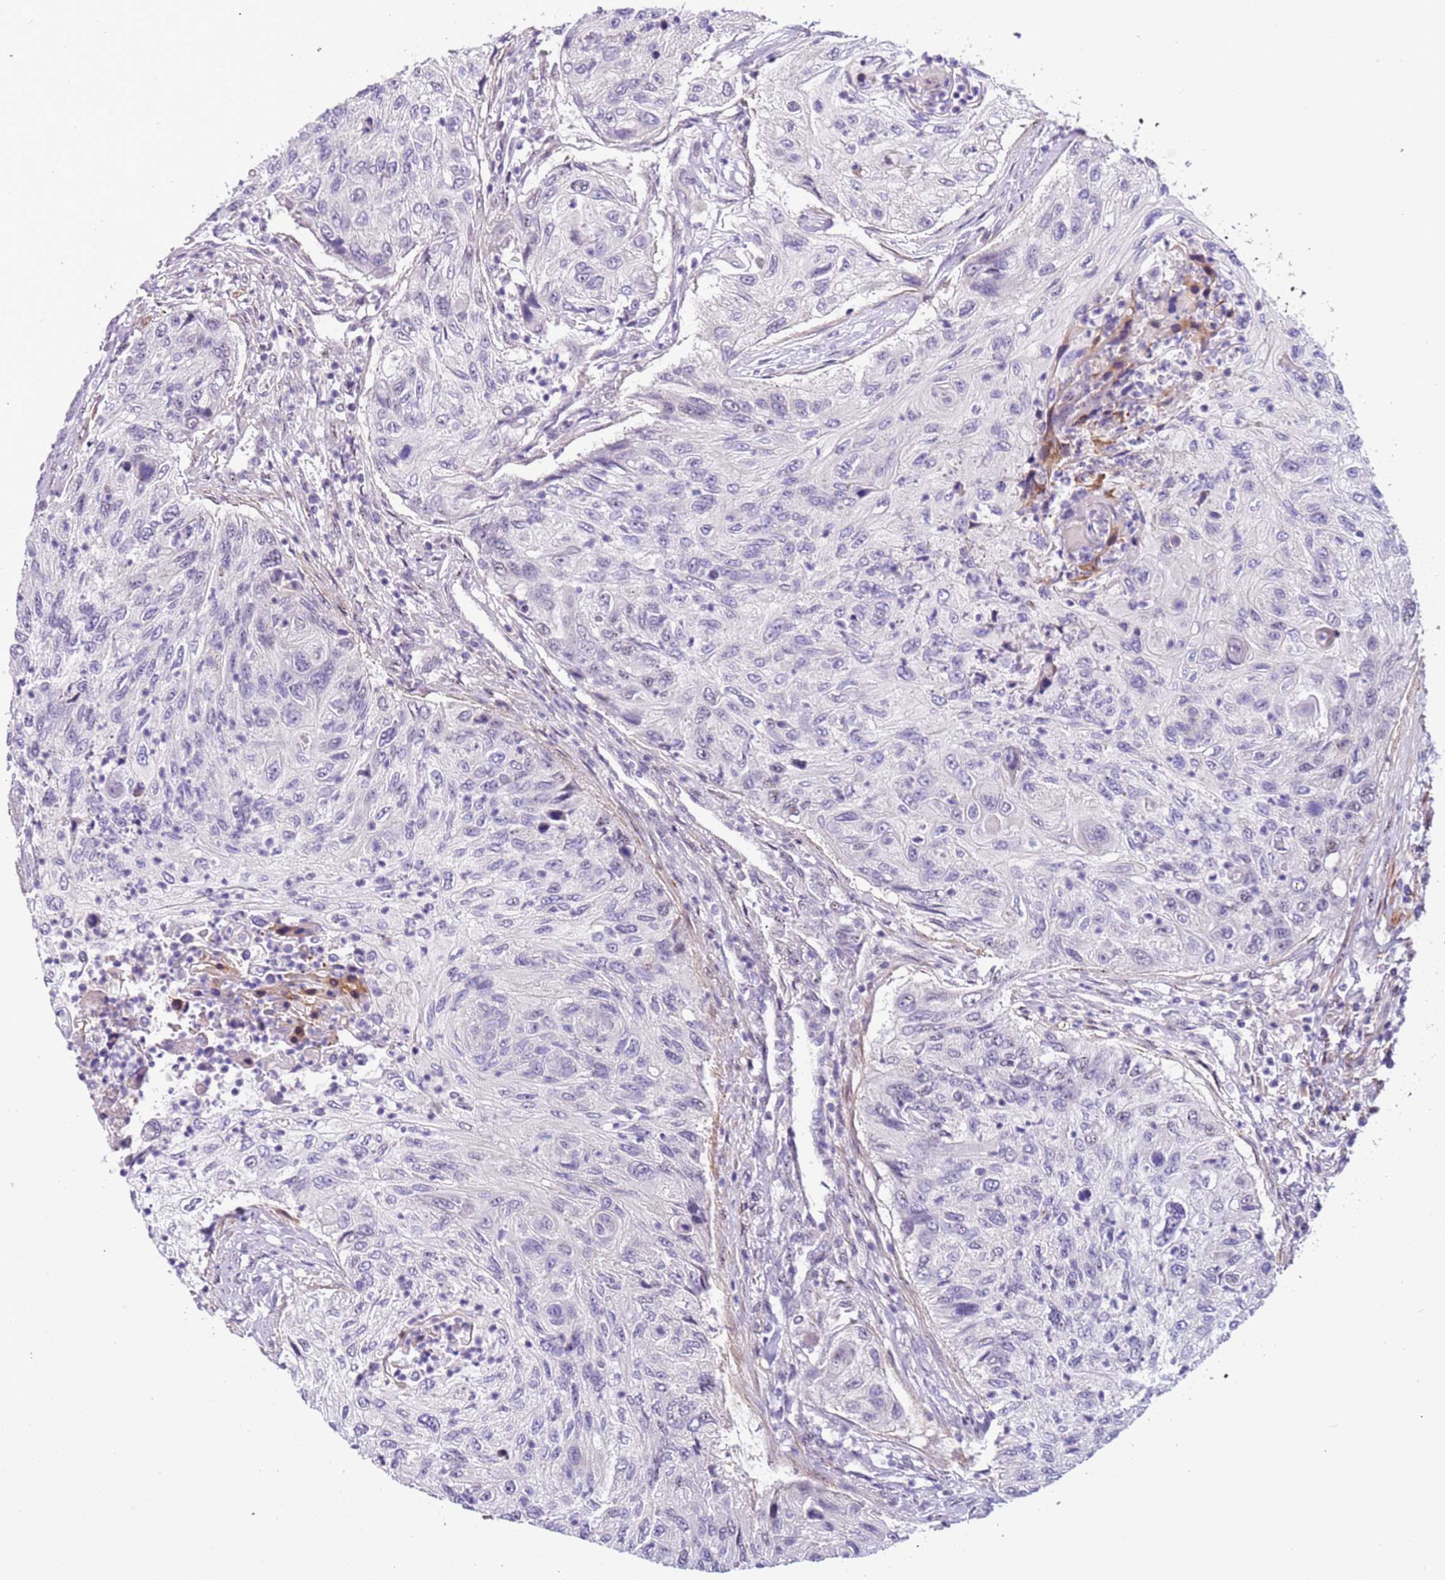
{"staining": {"intensity": "negative", "quantity": "none", "location": "none"}, "tissue": "urothelial cancer", "cell_type": "Tumor cells", "image_type": "cancer", "snomed": [{"axis": "morphology", "description": "Urothelial carcinoma, High grade"}, {"axis": "topography", "description": "Urinary bladder"}], "caption": "The micrograph demonstrates no significant positivity in tumor cells of urothelial cancer. (Stains: DAB IHC with hematoxylin counter stain, Microscopy: brightfield microscopy at high magnification).", "gene": "PLEKHH1", "patient": {"sex": "female", "age": 60}}